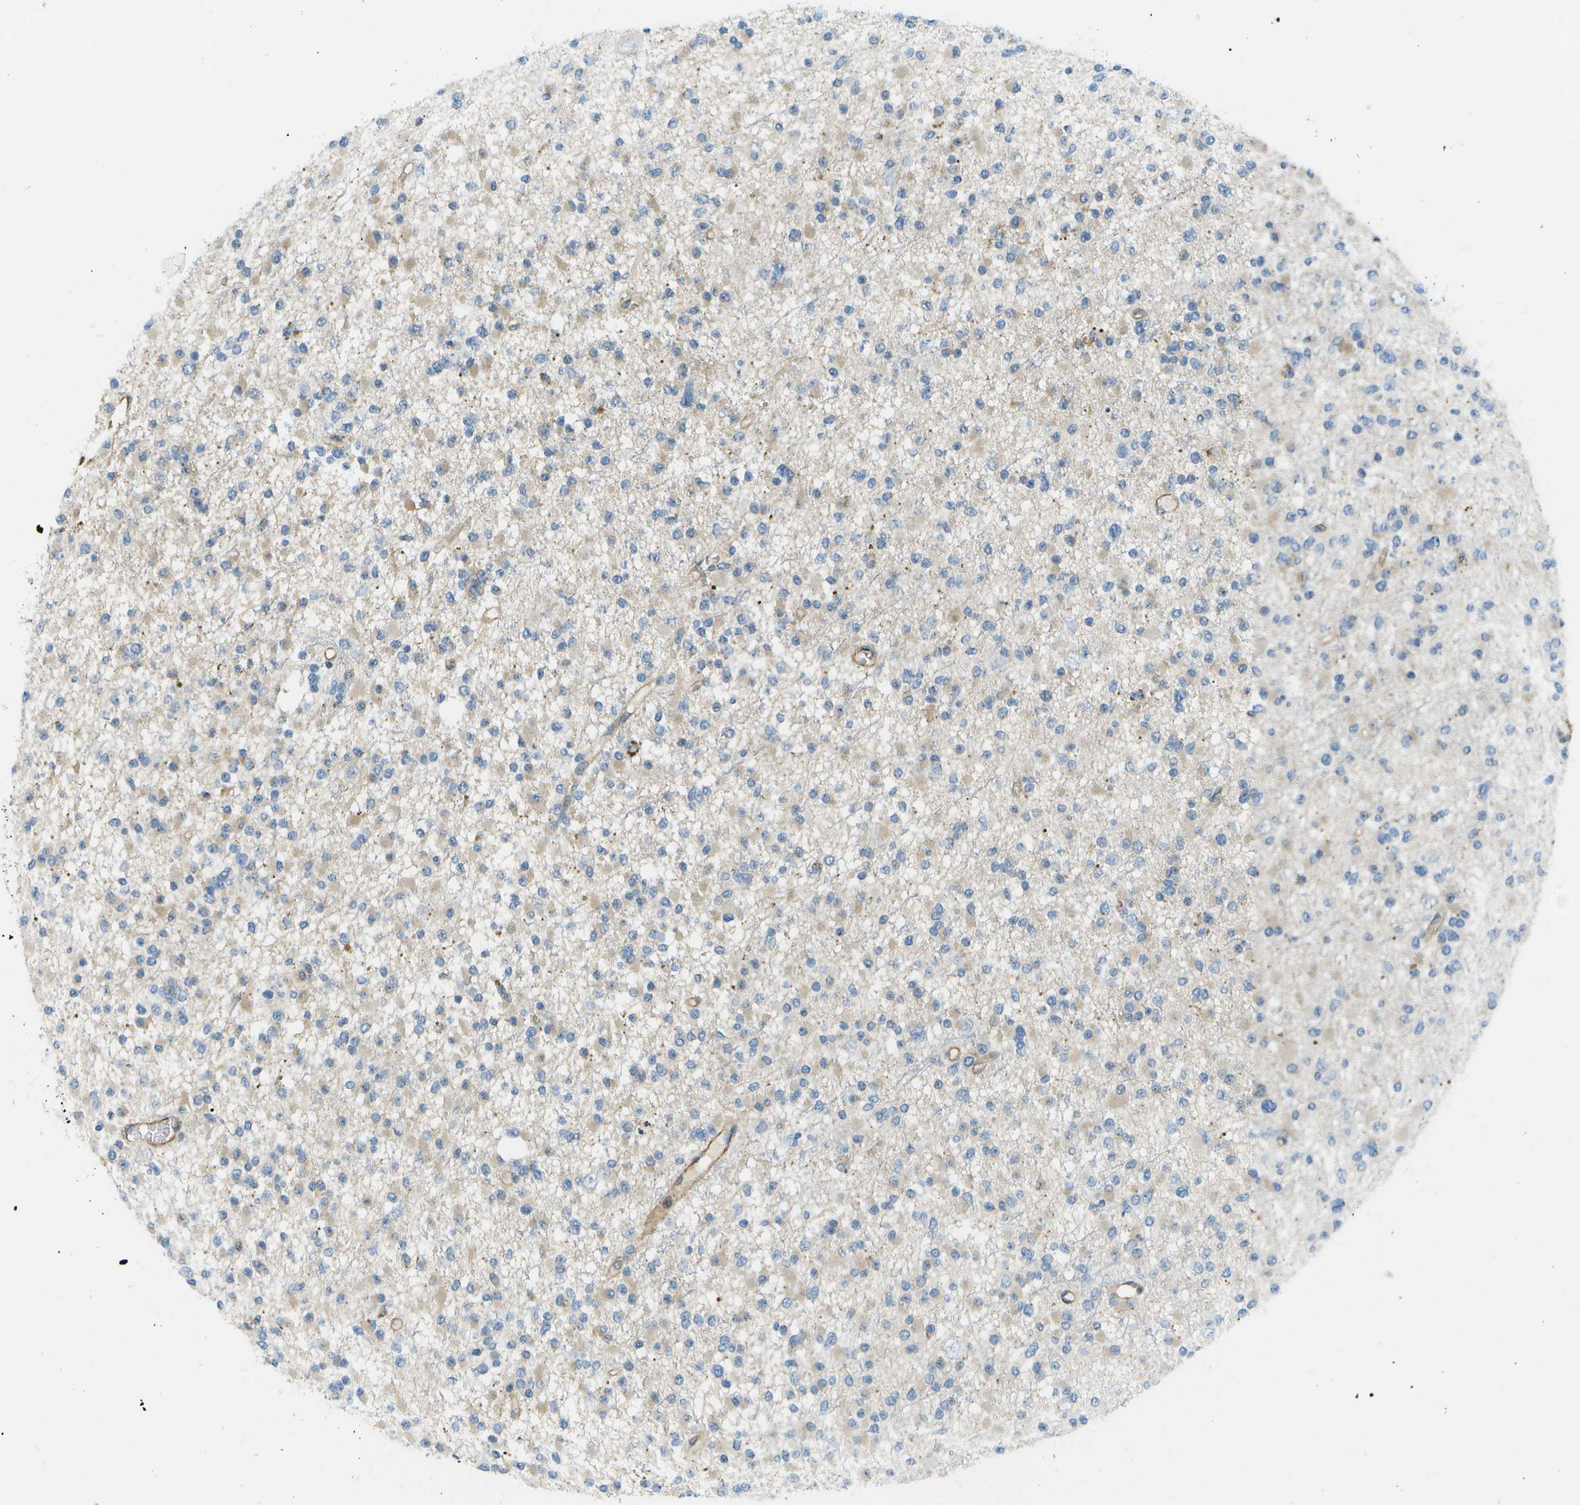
{"staining": {"intensity": "weak", "quantity": "<25%", "location": "cytoplasmic/membranous"}, "tissue": "glioma", "cell_type": "Tumor cells", "image_type": "cancer", "snomed": [{"axis": "morphology", "description": "Glioma, malignant, Low grade"}, {"axis": "topography", "description": "Brain"}], "caption": "DAB (3,3'-diaminobenzidine) immunohistochemical staining of glioma reveals no significant positivity in tumor cells.", "gene": "KIAA0040", "patient": {"sex": "female", "age": 22}}